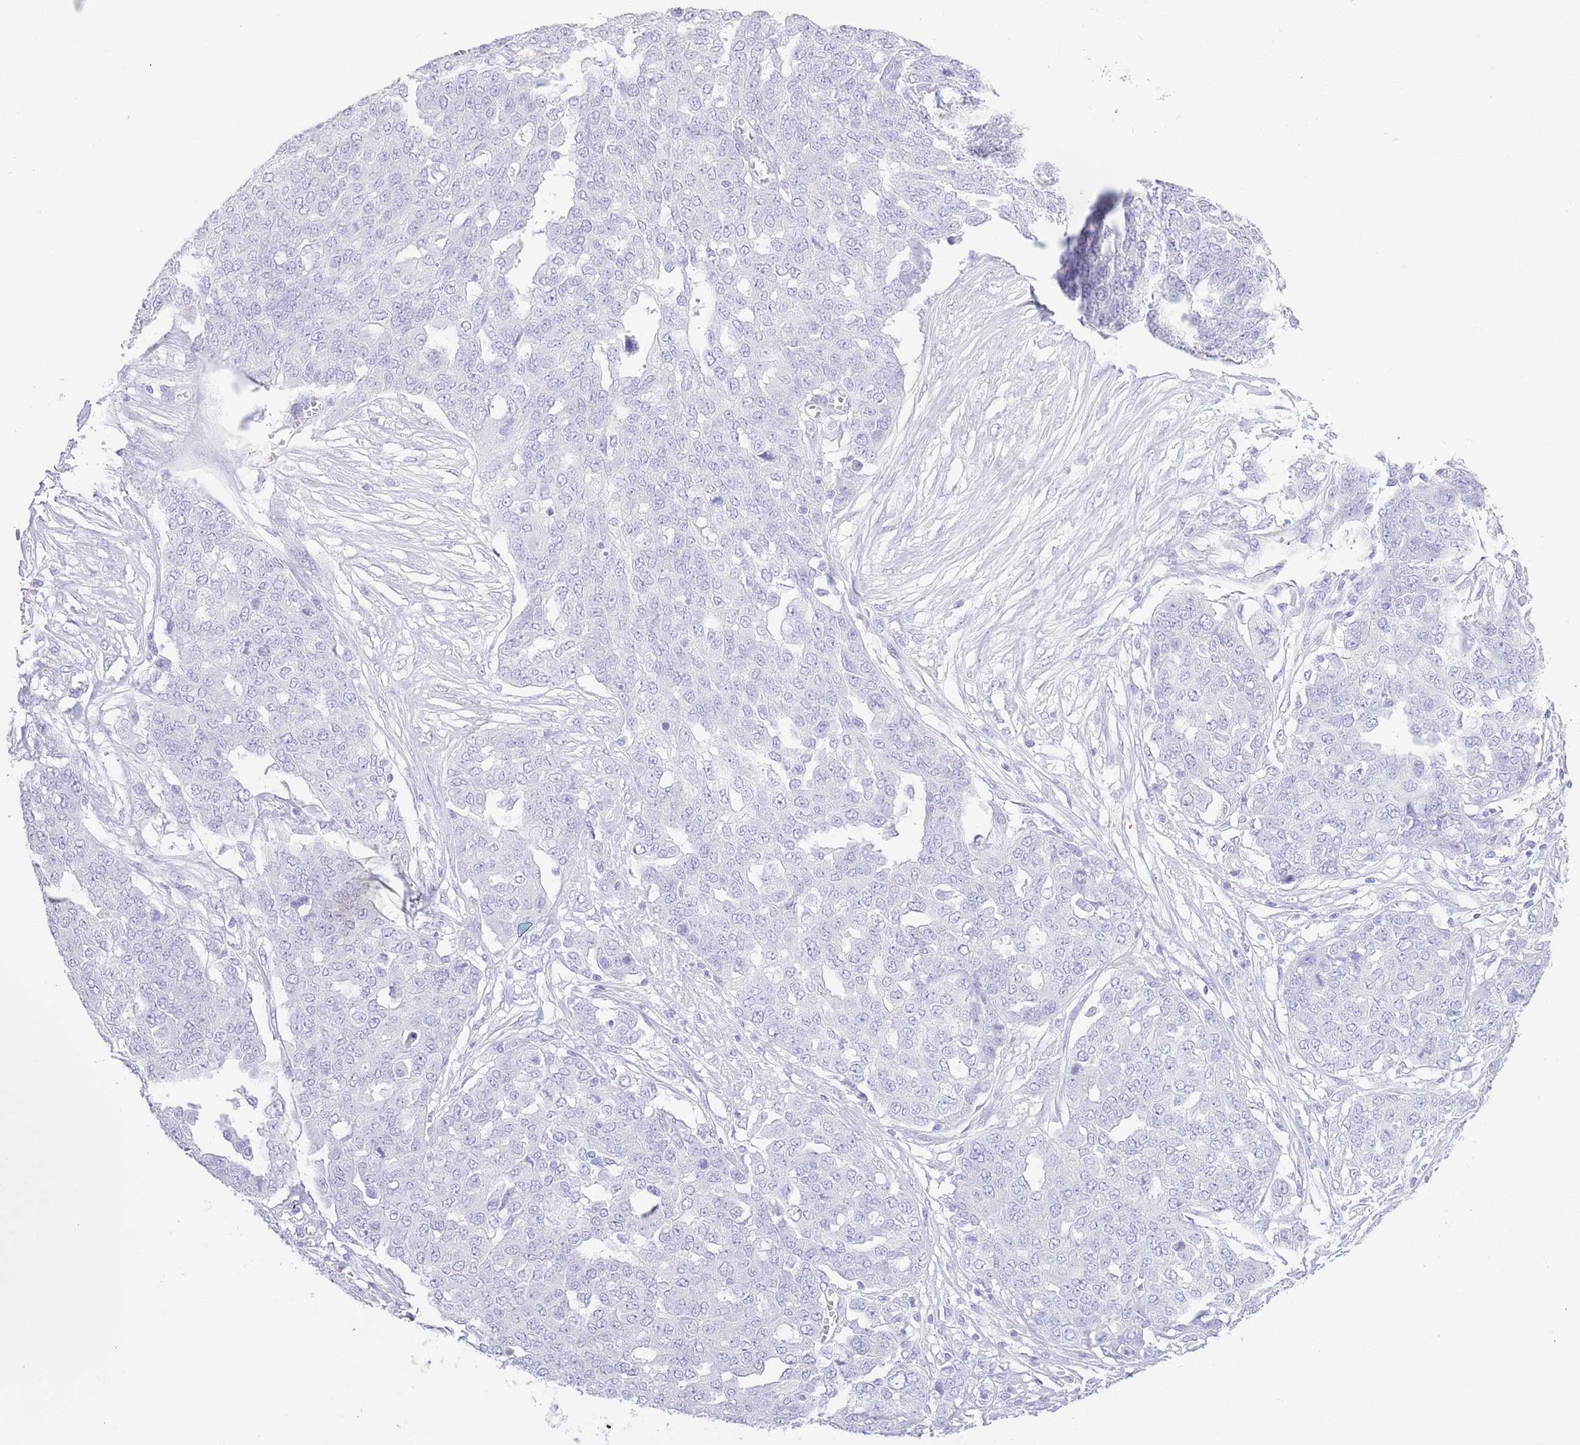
{"staining": {"intensity": "negative", "quantity": "none", "location": "none"}, "tissue": "ovarian cancer", "cell_type": "Tumor cells", "image_type": "cancer", "snomed": [{"axis": "morphology", "description": "Cystadenocarcinoma, serous, NOS"}, {"axis": "topography", "description": "Soft tissue"}, {"axis": "topography", "description": "Ovary"}], "caption": "Tumor cells show no significant expression in serous cystadenocarcinoma (ovarian). The staining was performed using DAB to visualize the protein expression in brown, while the nuclei were stained in blue with hematoxylin (Magnification: 20x).", "gene": "PKLR", "patient": {"sex": "female", "age": 57}}